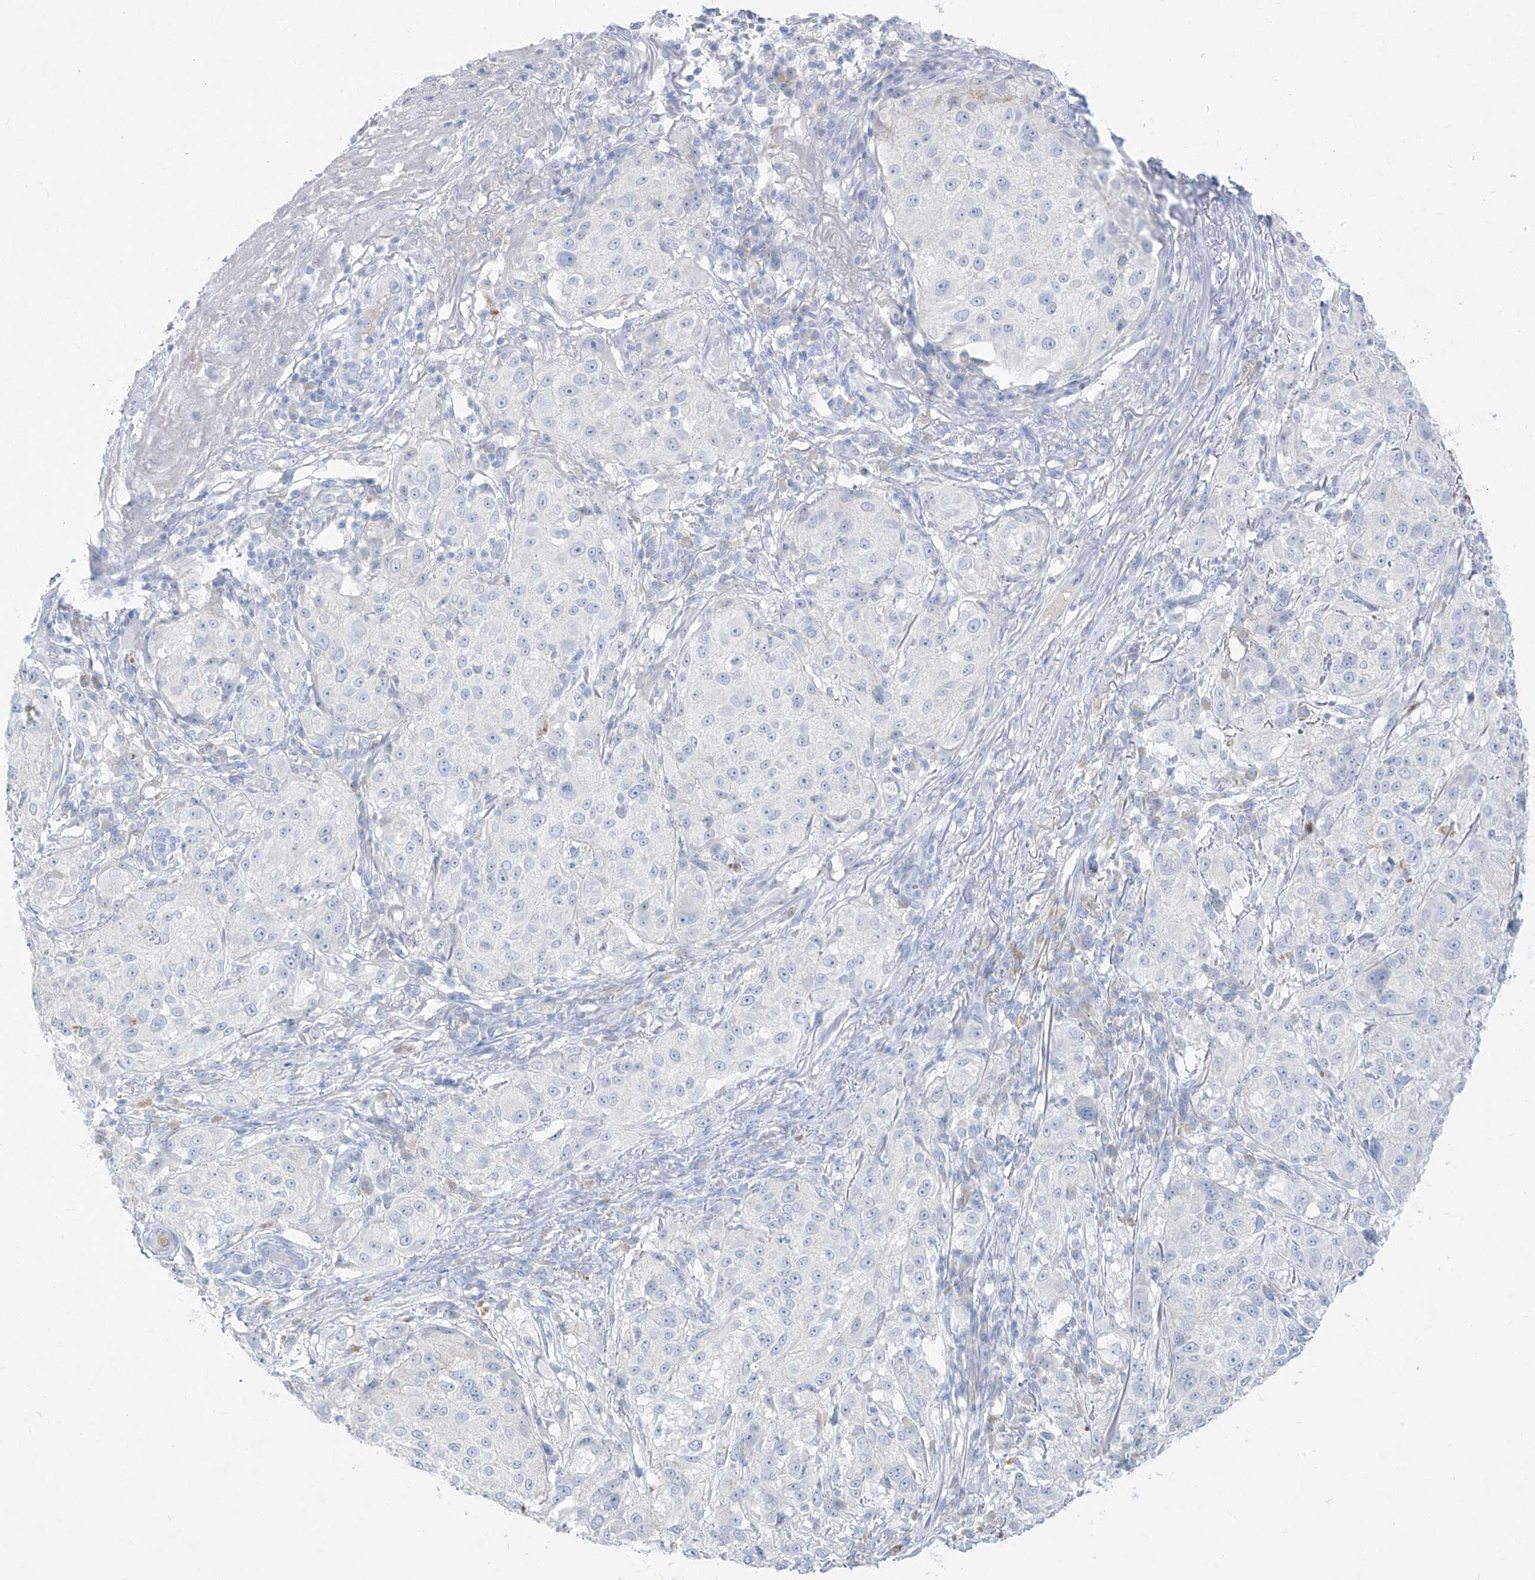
{"staining": {"intensity": "negative", "quantity": "none", "location": "none"}, "tissue": "melanoma", "cell_type": "Tumor cells", "image_type": "cancer", "snomed": [{"axis": "morphology", "description": "Necrosis, NOS"}, {"axis": "morphology", "description": "Malignant melanoma, NOS"}, {"axis": "topography", "description": "Skin"}], "caption": "The image shows no staining of tumor cells in melanoma.", "gene": "TGM4", "patient": {"sex": "female", "age": 87}}